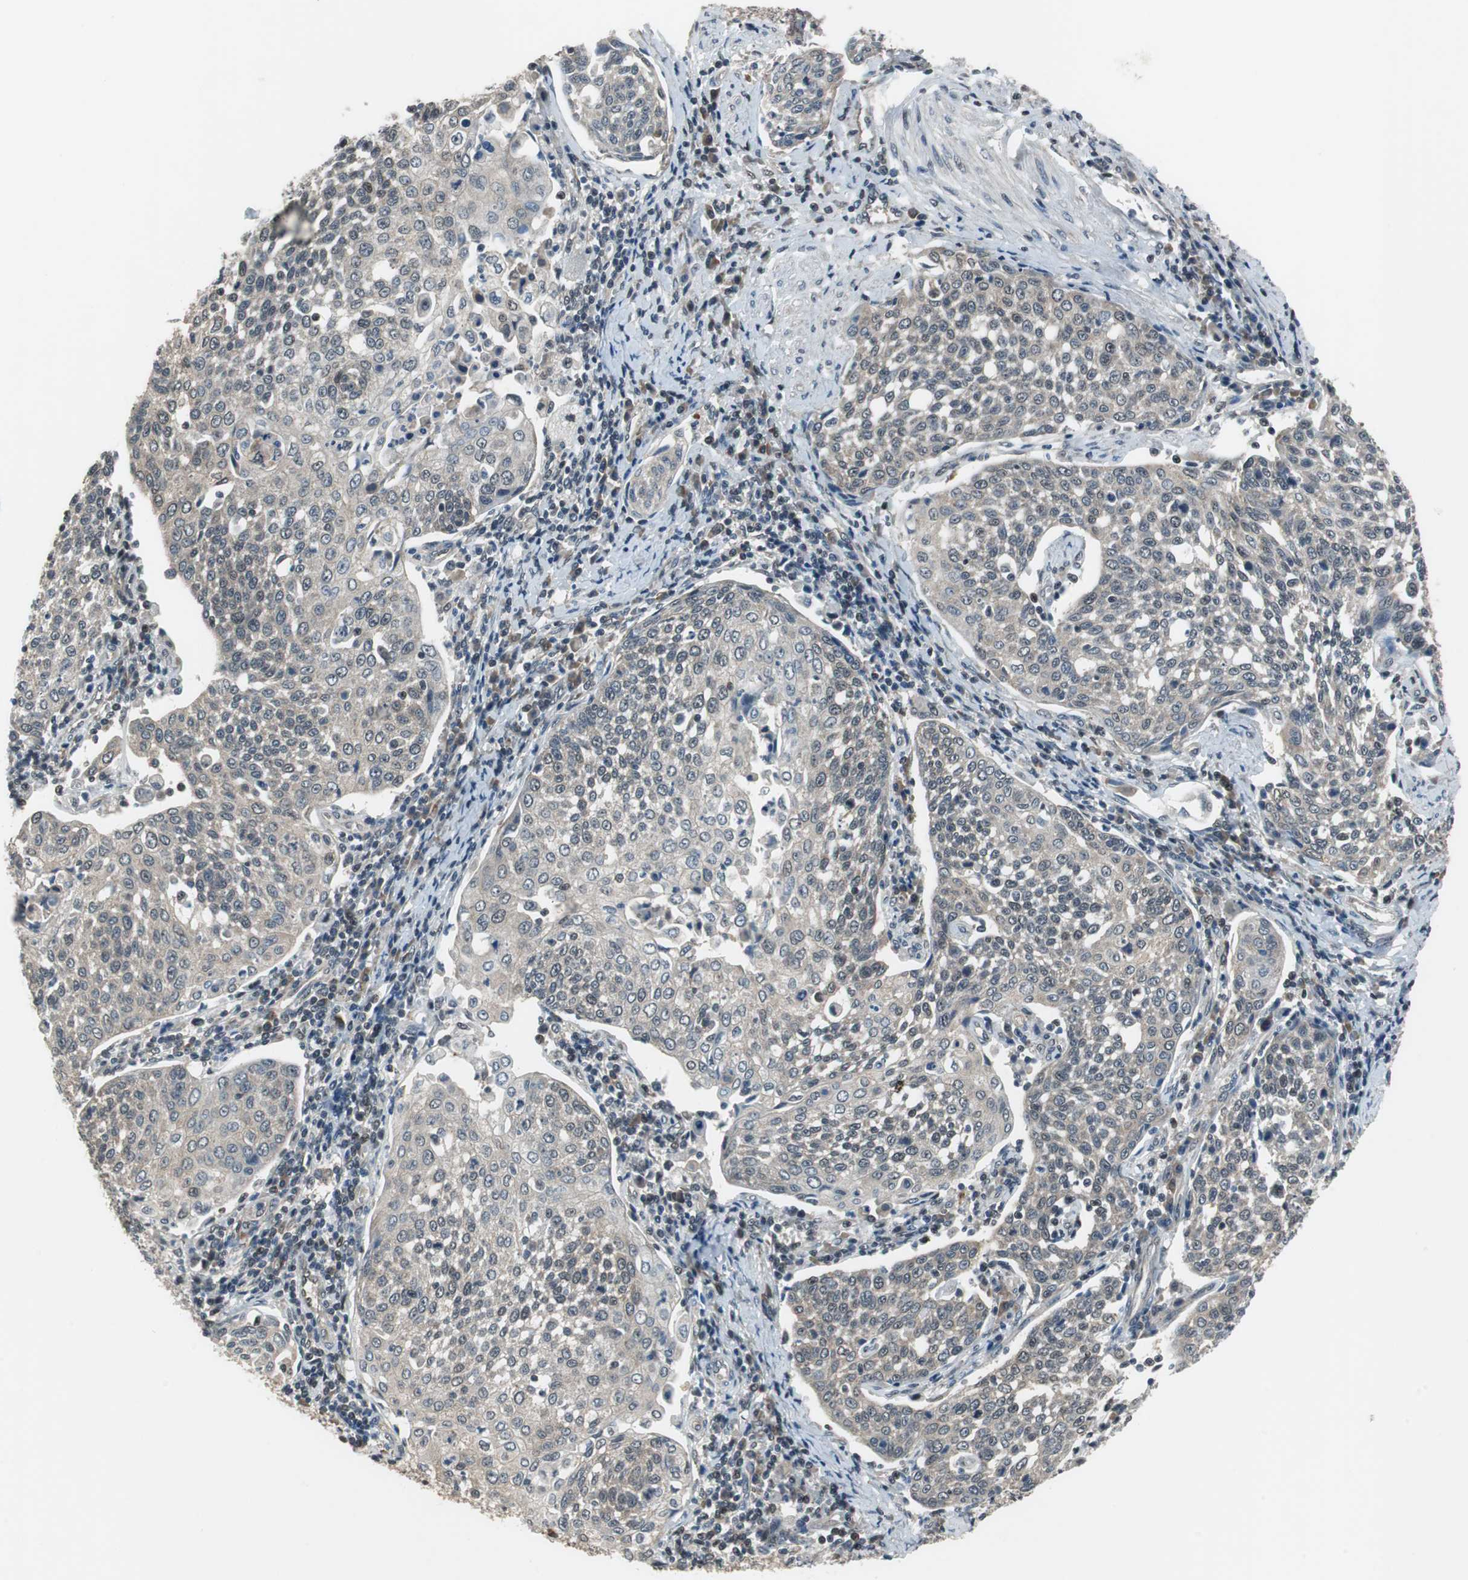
{"staining": {"intensity": "weak", "quantity": ">75%", "location": "cytoplasmic/membranous"}, "tissue": "cervical cancer", "cell_type": "Tumor cells", "image_type": "cancer", "snomed": [{"axis": "morphology", "description": "Squamous cell carcinoma, NOS"}, {"axis": "topography", "description": "Cervix"}], "caption": "The immunohistochemical stain labels weak cytoplasmic/membranous expression in tumor cells of squamous cell carcinoma (cervical) tissue.", "gene": "MAFB", "patient": {"sex": "female", "age": 34}}